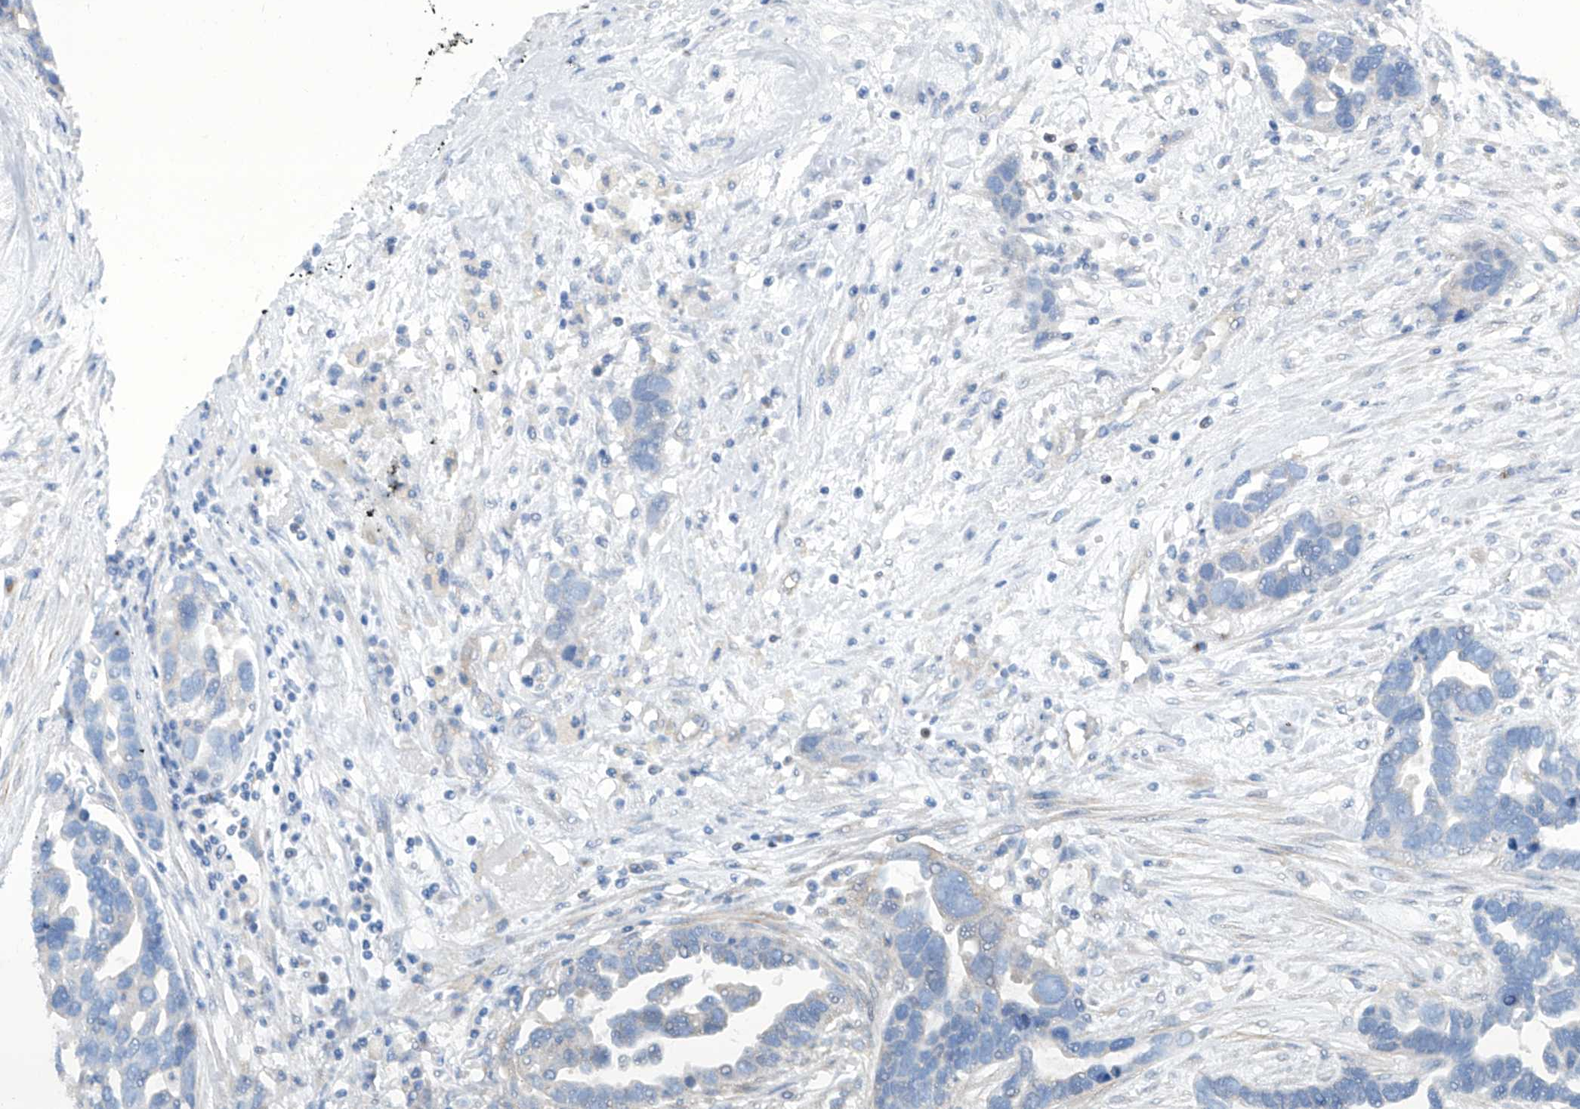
{"staining": {"intensity": "negative", "quantity": "none", "location": "none"}, "tissue": "ovarian cancer", "cell_type": "Tumor cells", "image_type": "cancer", "snomed": [{"axis": "morphology", "description": "Cystadenocarcinoma, serous, NOS"}, {"axis": "topography", "description": "Ovary"}], "caption": "The image displays no staining of tumor cells in ovarian cancer.", "gene": "TMEM209", "patient": {"sex": "female", "age": 54}}